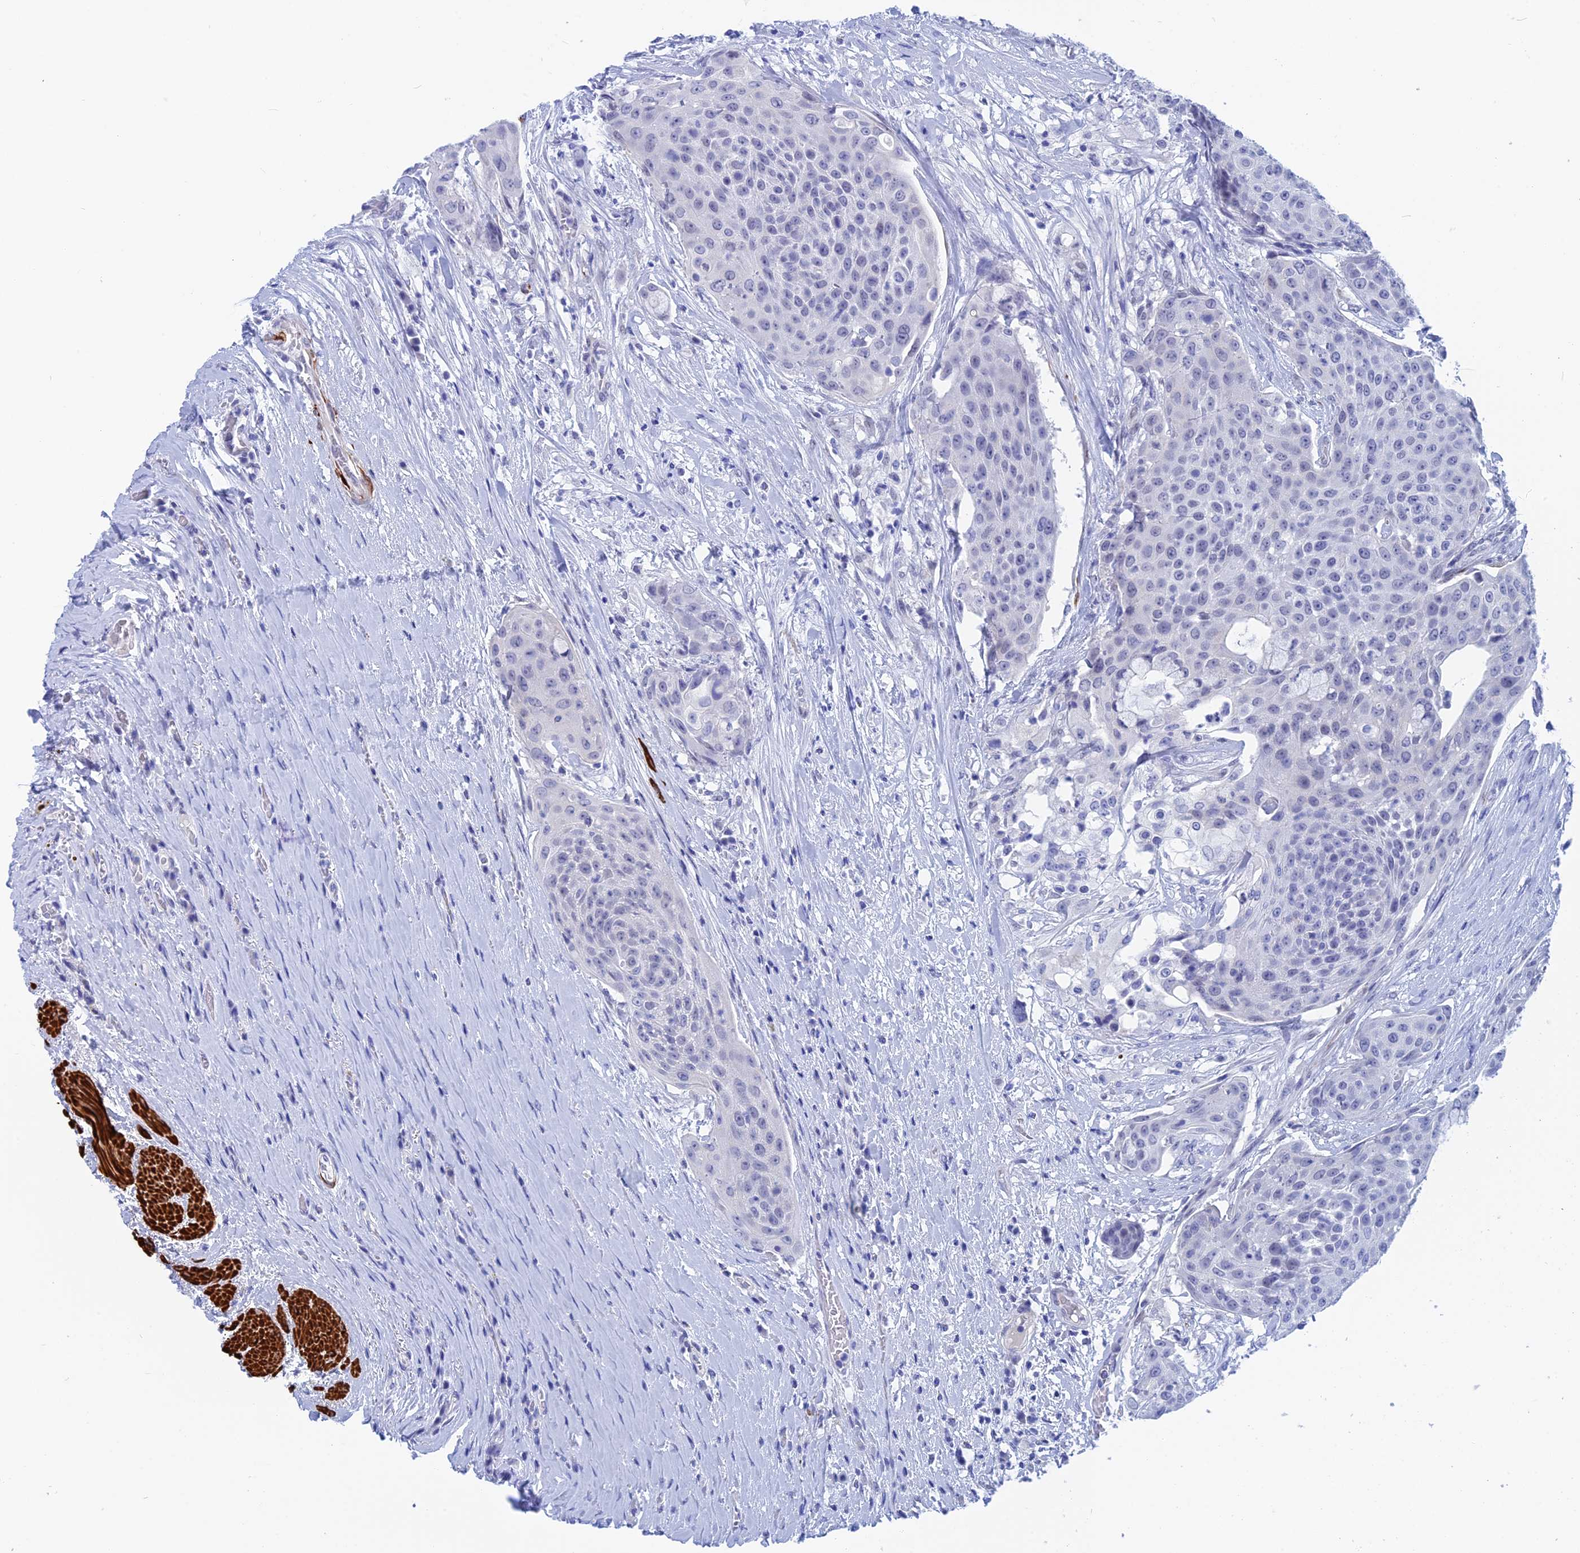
{"staining": {"intensity": "negative", "quantity": "none", "location": "none"}, "tissue": "urothelial cancer", "cell_type": "Tumor cells", "image_type": "cancer", "snomed": [{"axis": "morphology", "description": "Urothelial carcinoma, High grade"}, {"axis": "topography", "description": "Urinary bladder"}], "caption": "An image of urothelial carcinoma (high-grade) stained for a protein demonstrates no brown staining in tumor cells. (DAB immunohistochemistry, high magnification).", "gene": "WDR83", "patient": {"sex": "female", "age": 63}}